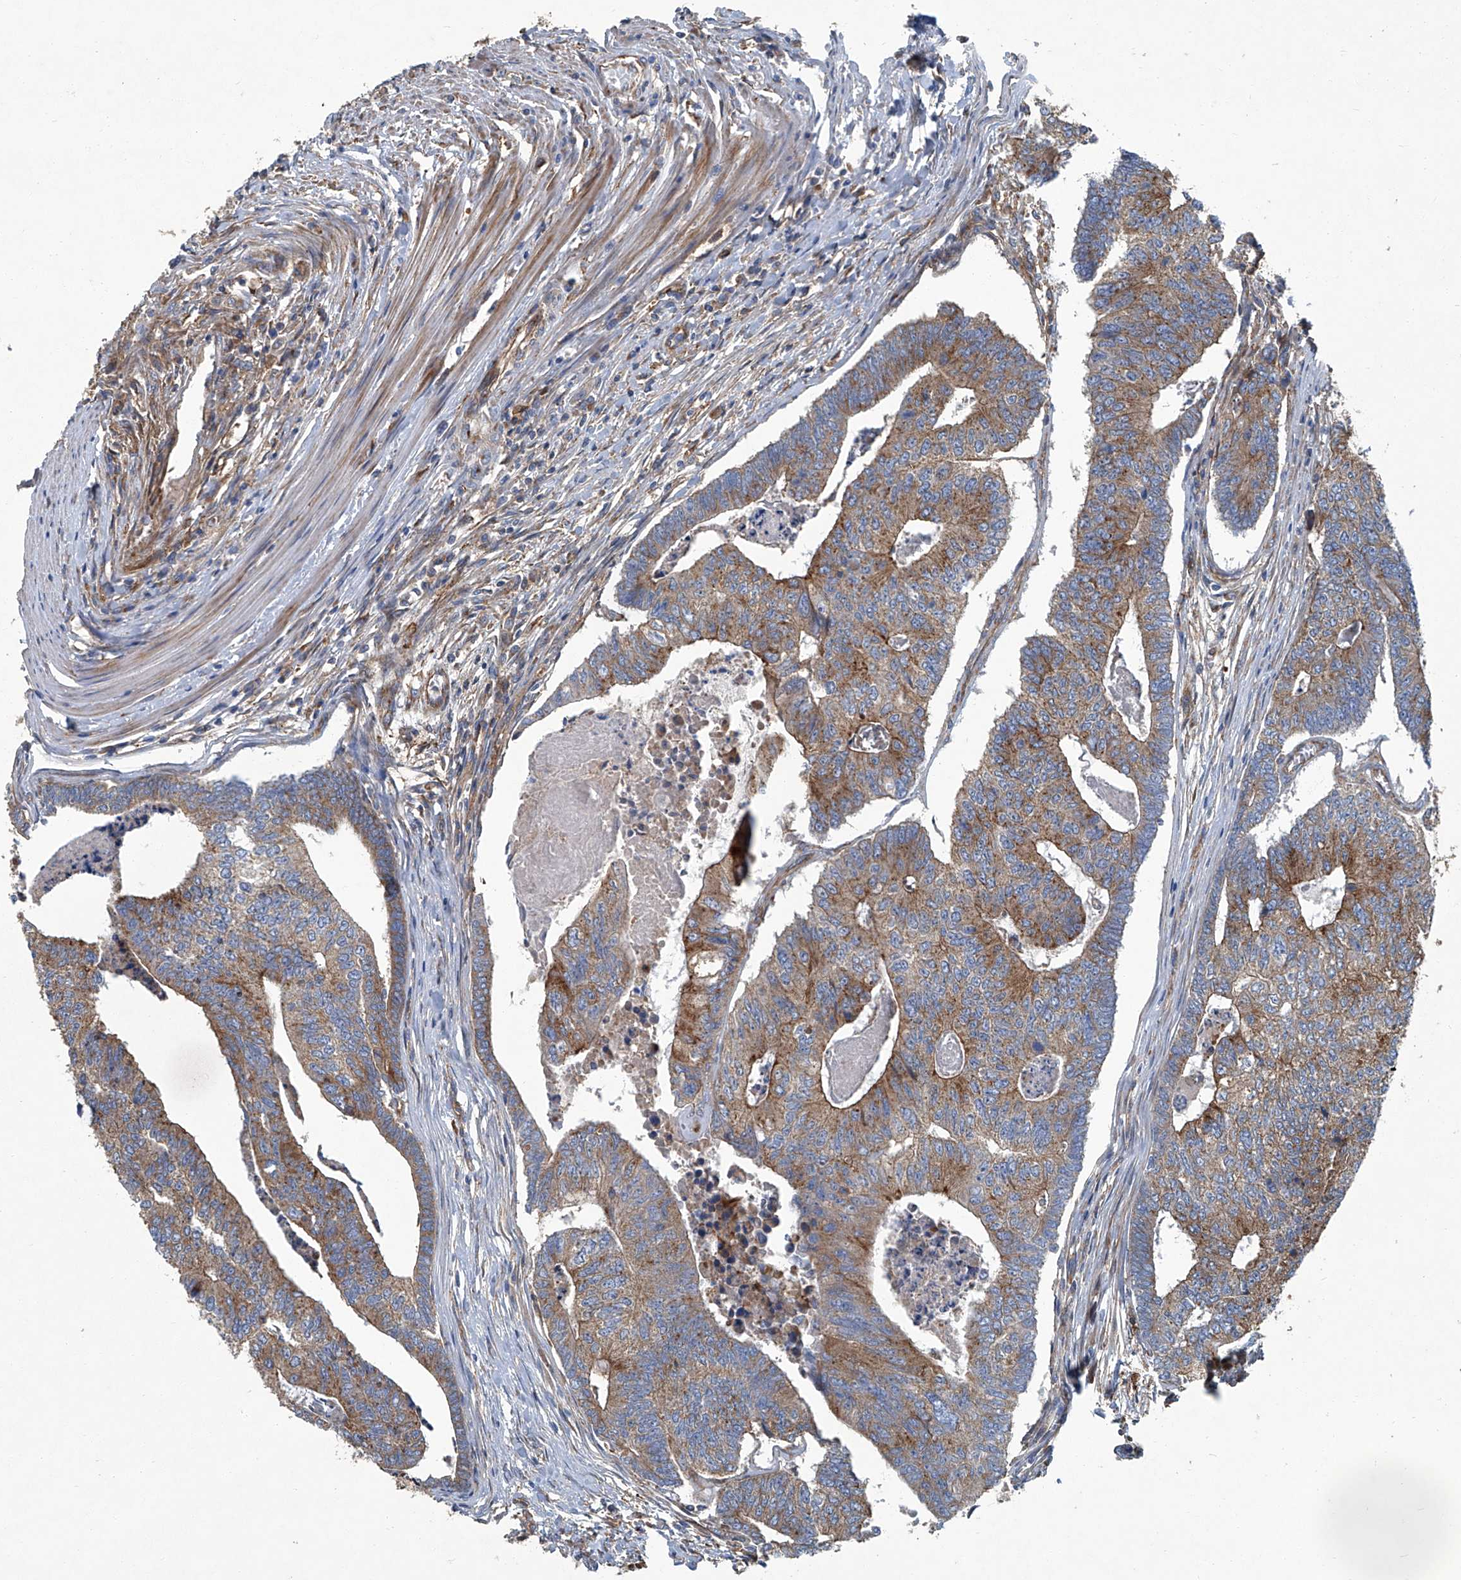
{"staining": {"intensity": "moderate", "quantity": ">75%", "location": "cytoplasmic/membranous"}, "tissue": "colorectal cancer", "cell_type": "Tumor cells", "image_type": "cancer", "snomed": [{"axis": "morphology", "description": "Adenocarcinoma, NOS"}, {"axis": "topography", "description": "Colon"}], "caption": "This micrograph reveals immunohistochemistry (IHC) staining of adenocarcinoma (colorectal), with medium moderate cytoplasmic/membranous expression in about >75% of tumor cells.", "gene": "PIGH", "patient": {"sex": "female", "age": 67}}